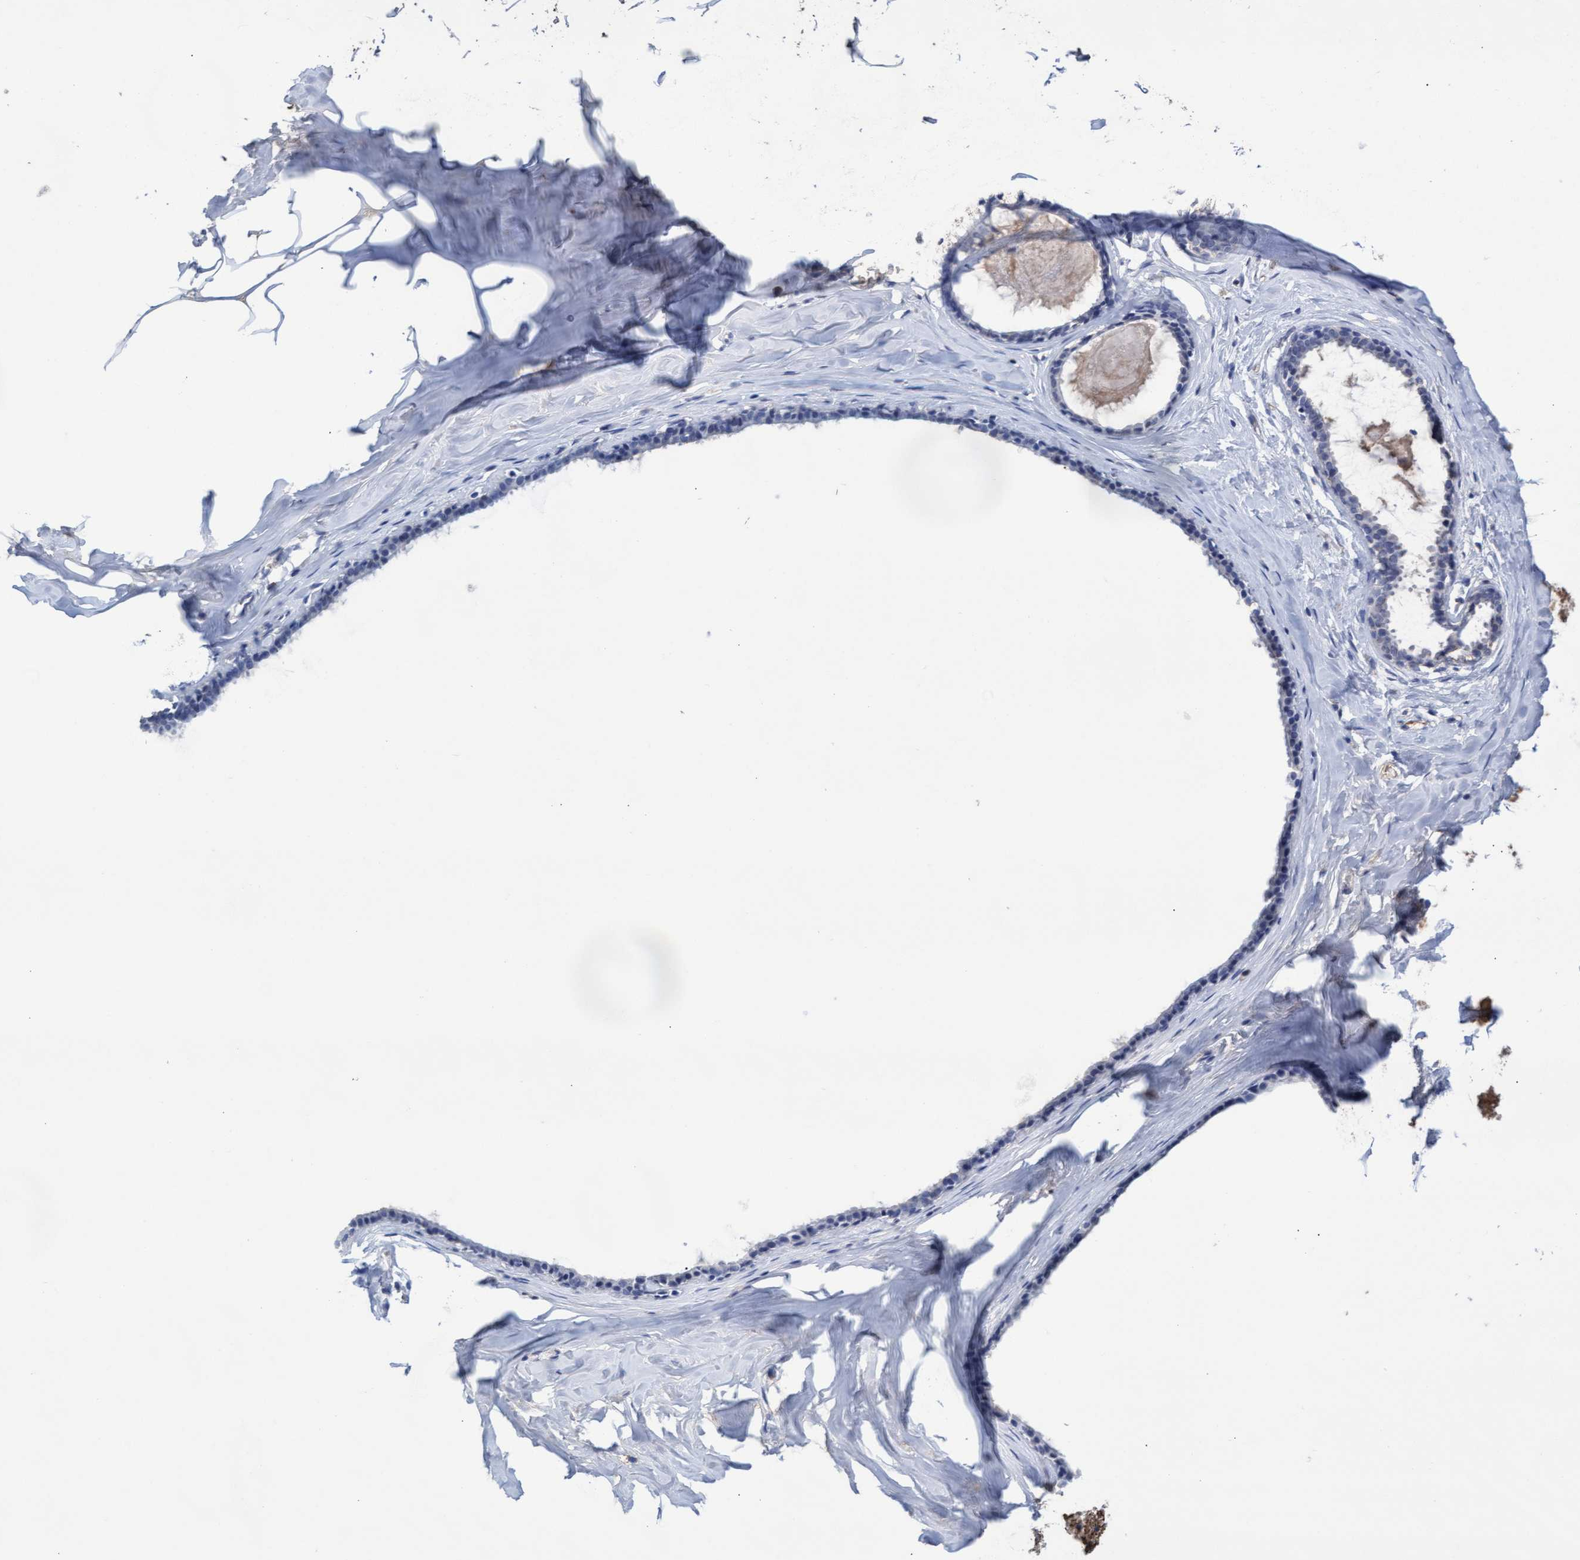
{"staining": {"intensity": "negative", "quantity": "none", "location": "none"}, "tissue": "soft tissue", "cell_type": "Fibroblasts", "image_type": "normal", "snomed": [{"axis": "morphology", "description": "Normal tissue, NOS"}, {"axis": "morphology", "description": "Fibrosis, NOS"}, {"axis": "topography", "description": "Breast"}, {"axis": "topography", "description": "Adipose tissue"}], "caption": "This is a micrograph of IHC staining of benign soft tissue, which shows no staining in fibroblasts. (DAB immunohistochemistry with hematoxylin counter stain).", "gene": "GPR39", "patient": {"sex": "female", "age": 39}}